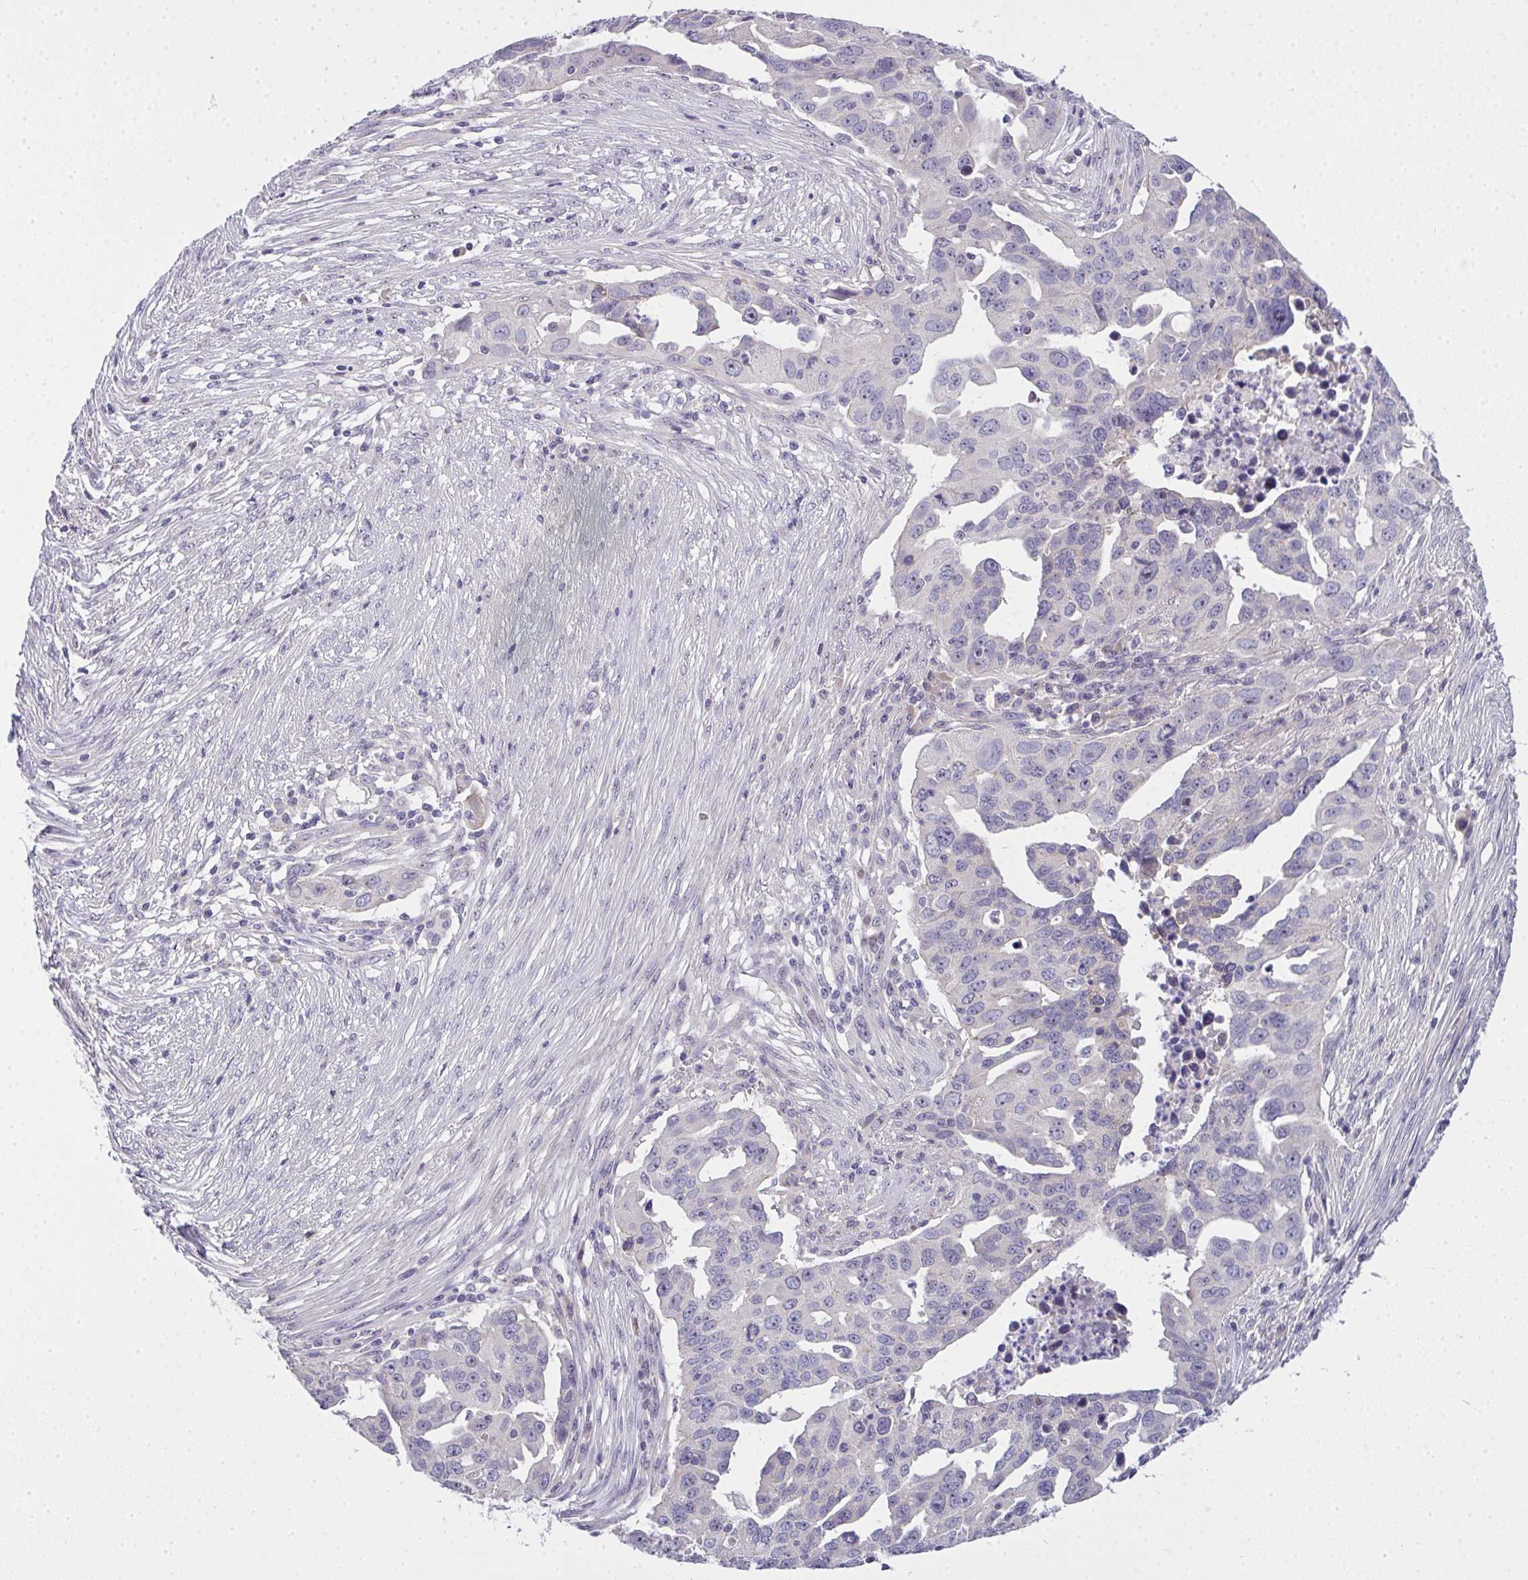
{"staining": {"intensity": "negative", "quantity": "none", "location": "none"}, "tissue": "ovarian cancer", "cell_type": "Tumor cells", "image_type": "cancer", "snomed": [{"axis": "morphology", "description": "Carcinoma, endometroid"}, {"axis": "morphology", "description": "Cystadenocarcinoma, serous, NOS"}, {"axis": "topography", "description": "Ovary"}], "caption": "IHC of human endometroid carcinoma (ovarian) displays no staining in tumor cells.", "gene": "NT5C1A", "patient": {"sex": "female", "age": 45}}